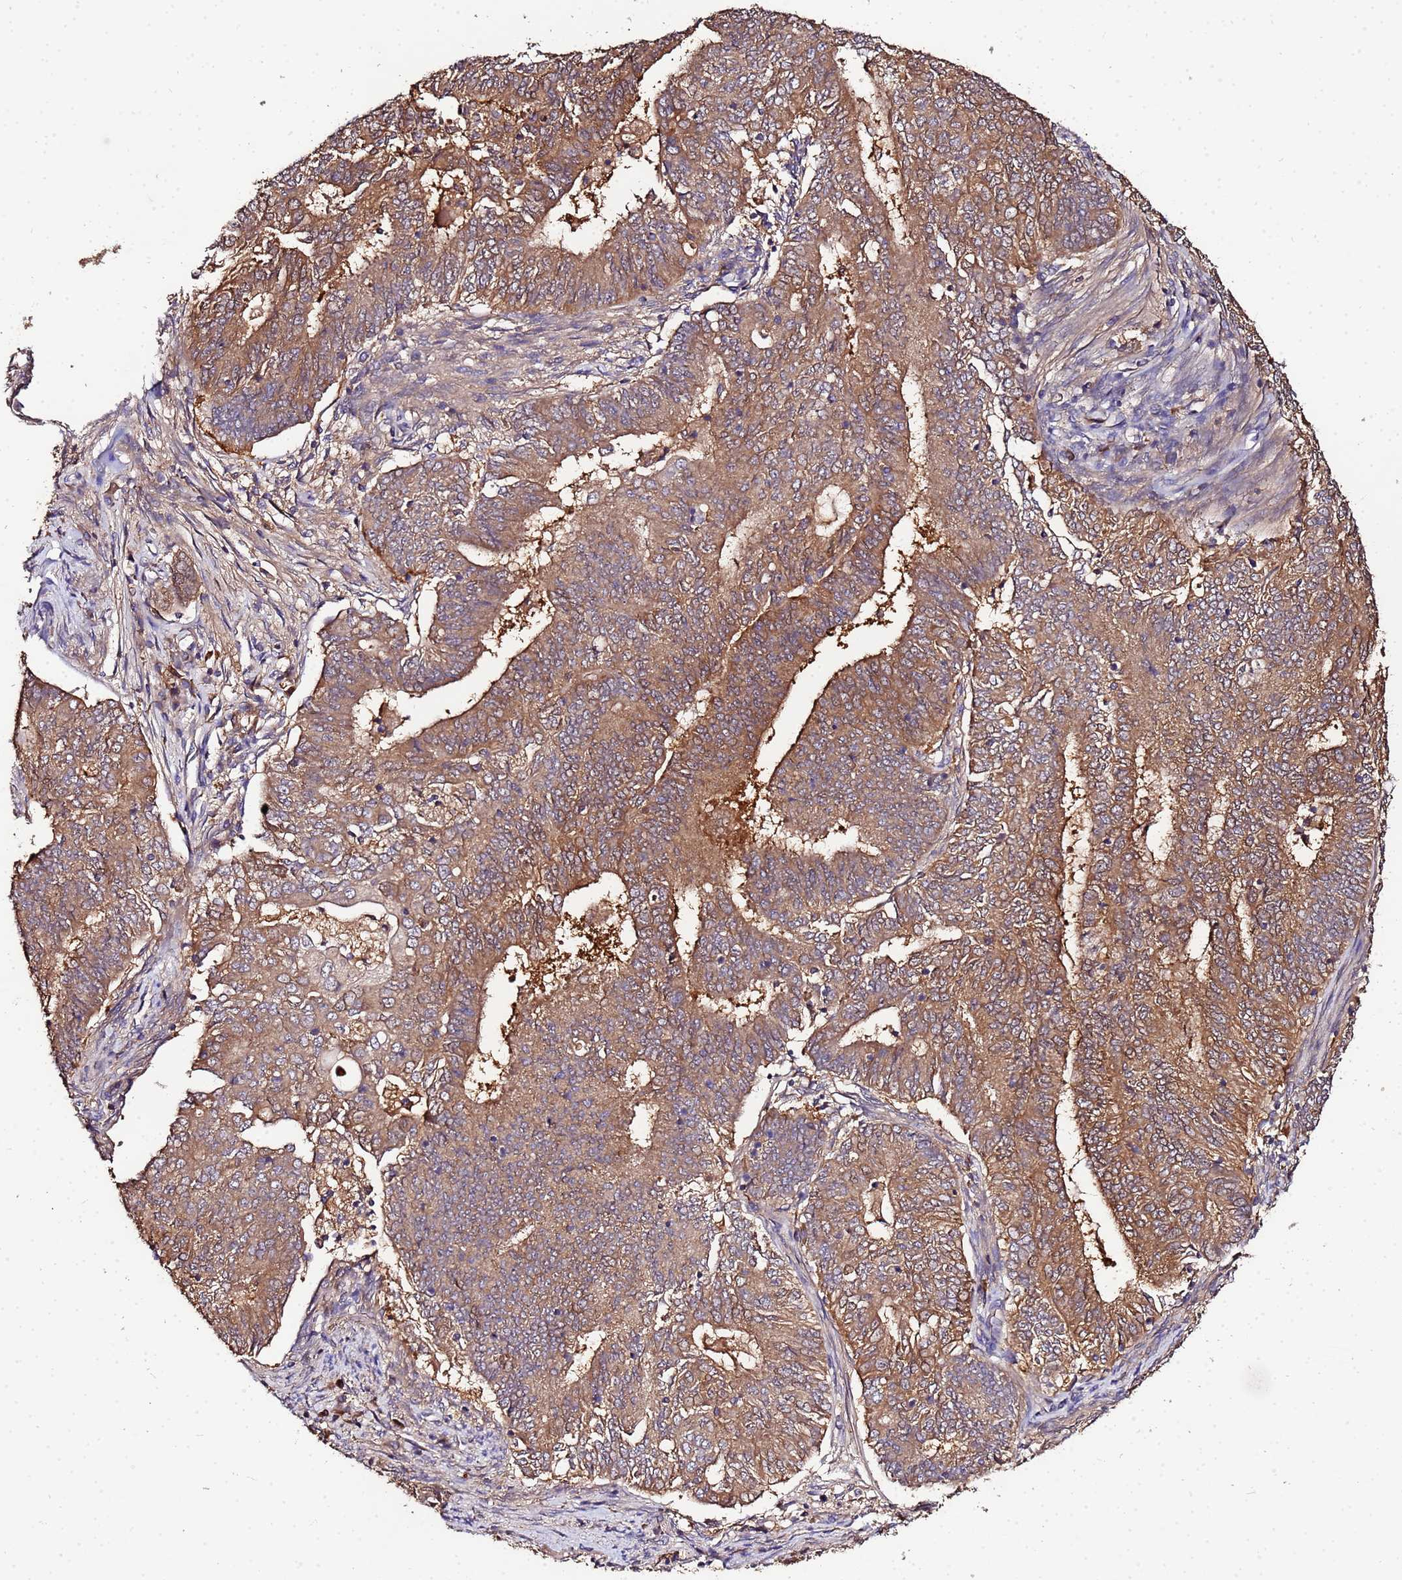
{"staining": {"intensity": "moderate", "quantity": ">75%", "location": "cytoplasmic/membranous"}, "tissue": "endometrial cancer", "cell_type": "Tumor cells", "image_type": "cancer", "snomed": [{"axis": "morphology", "description": "Adenocarcinoma, NOS"}, {"axis": "topography", "description": "Endometrium"}], "caption": "The photomicrograph displays a brown stain indicating the presence of a protein in the cytoplasmic/membranous of tumor cells in endometrial cancer (adenocarcinoma).", "gene": "MTERF1", "patient": {"sex": "female", "age": 62}}